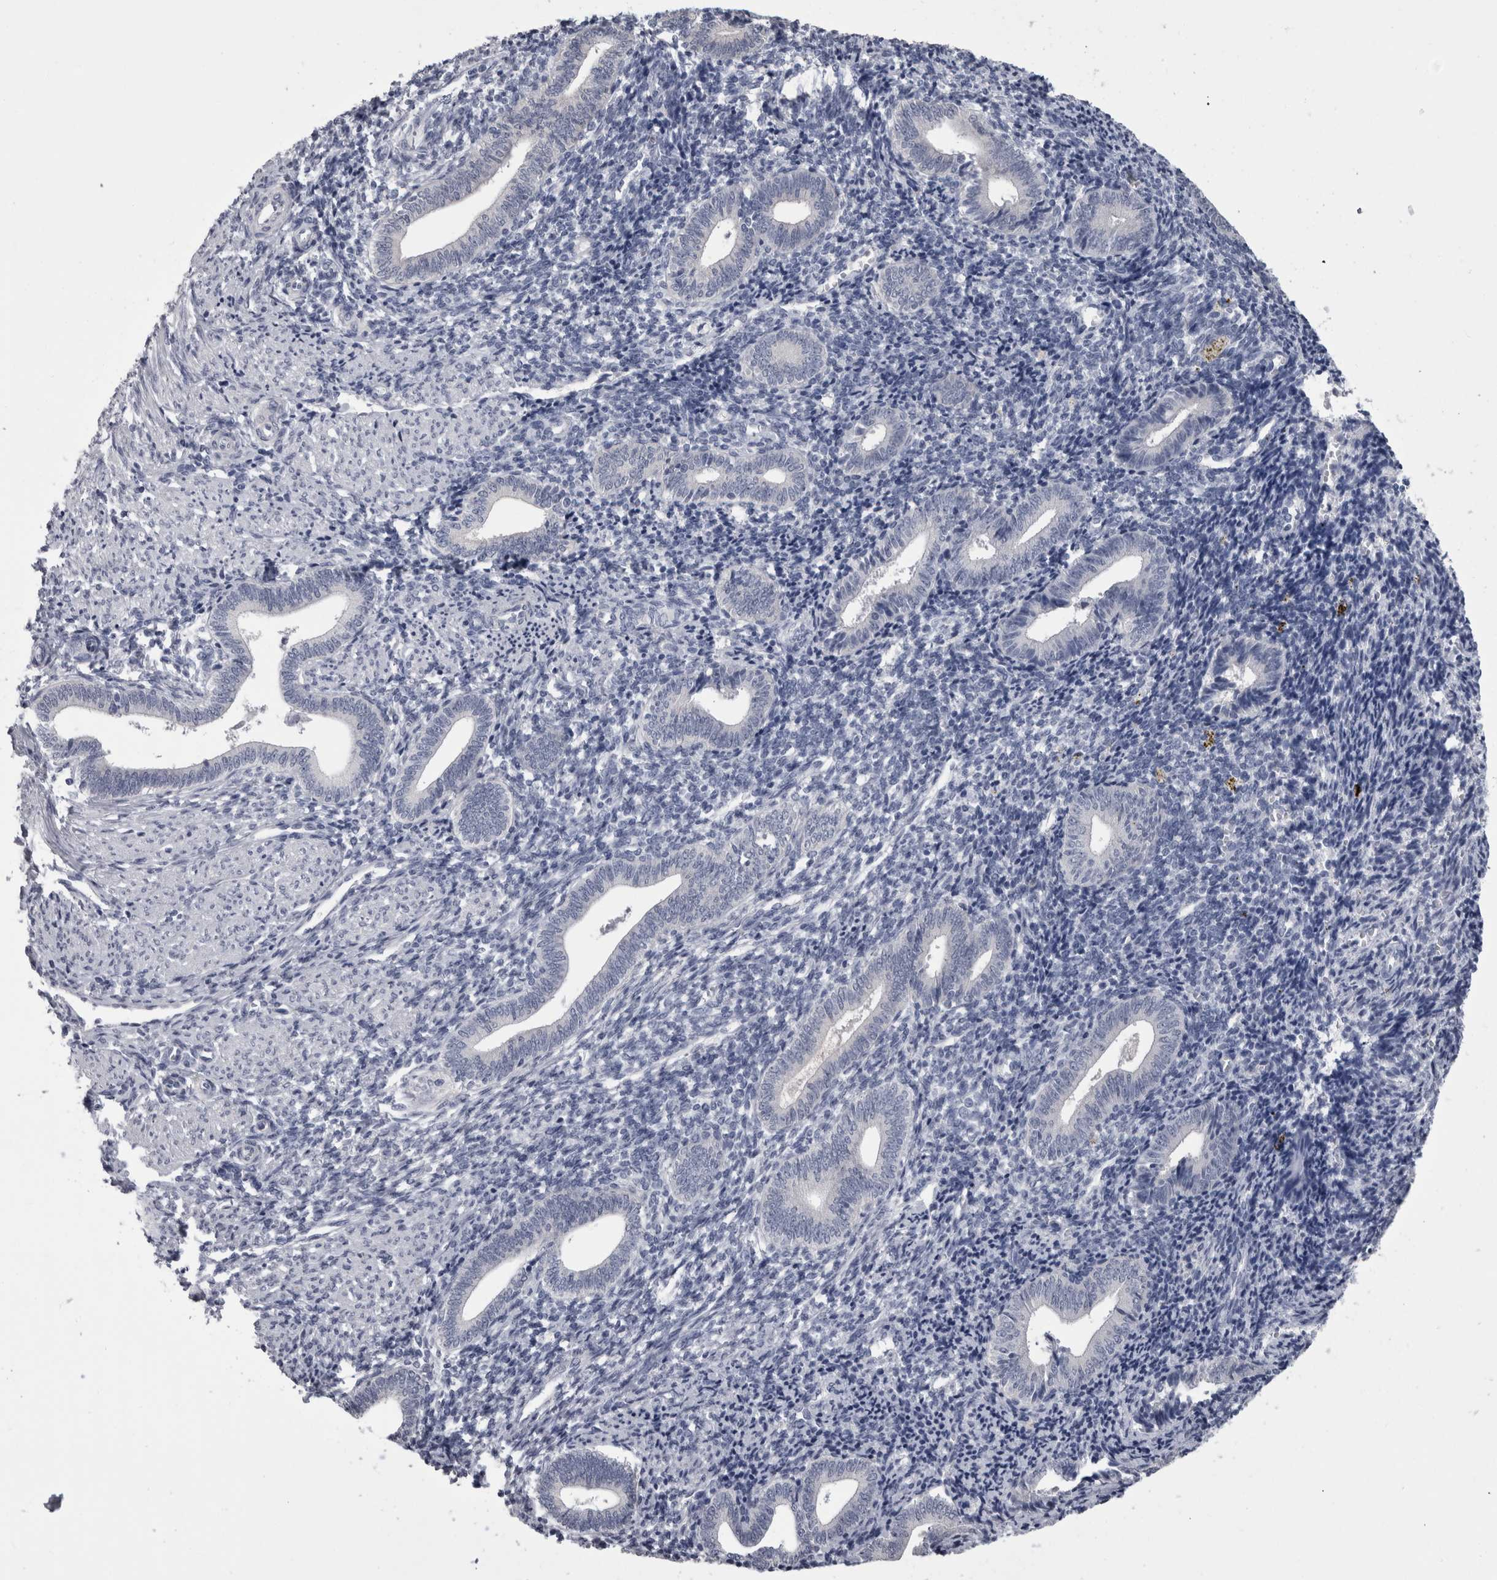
{"staining": {"intensity": "negative", "quantity": "none", "location": "none"}, "tissue": "endometrium", "cell_type": "Cells in endometrial stroma", "image_type": "normal", "snomed": [{"axis": "morphology", "description": "Normal tissue, NOS"}, {"axis": "topography", "description": "Uterus"}, {"axis": "topography", "description": "Endometrium"}], "caption": "DAB (3,3'-diaminobenzidine) immunohistochemical staining of benign human endometrium demonstrates no significant expression in cells in endometrial stroma. (Immunohistochemistry (ihc), brightfield microscopy, high magnification).", "gene": "AFMID", "patient": {"sex": "female", "age": 33}}